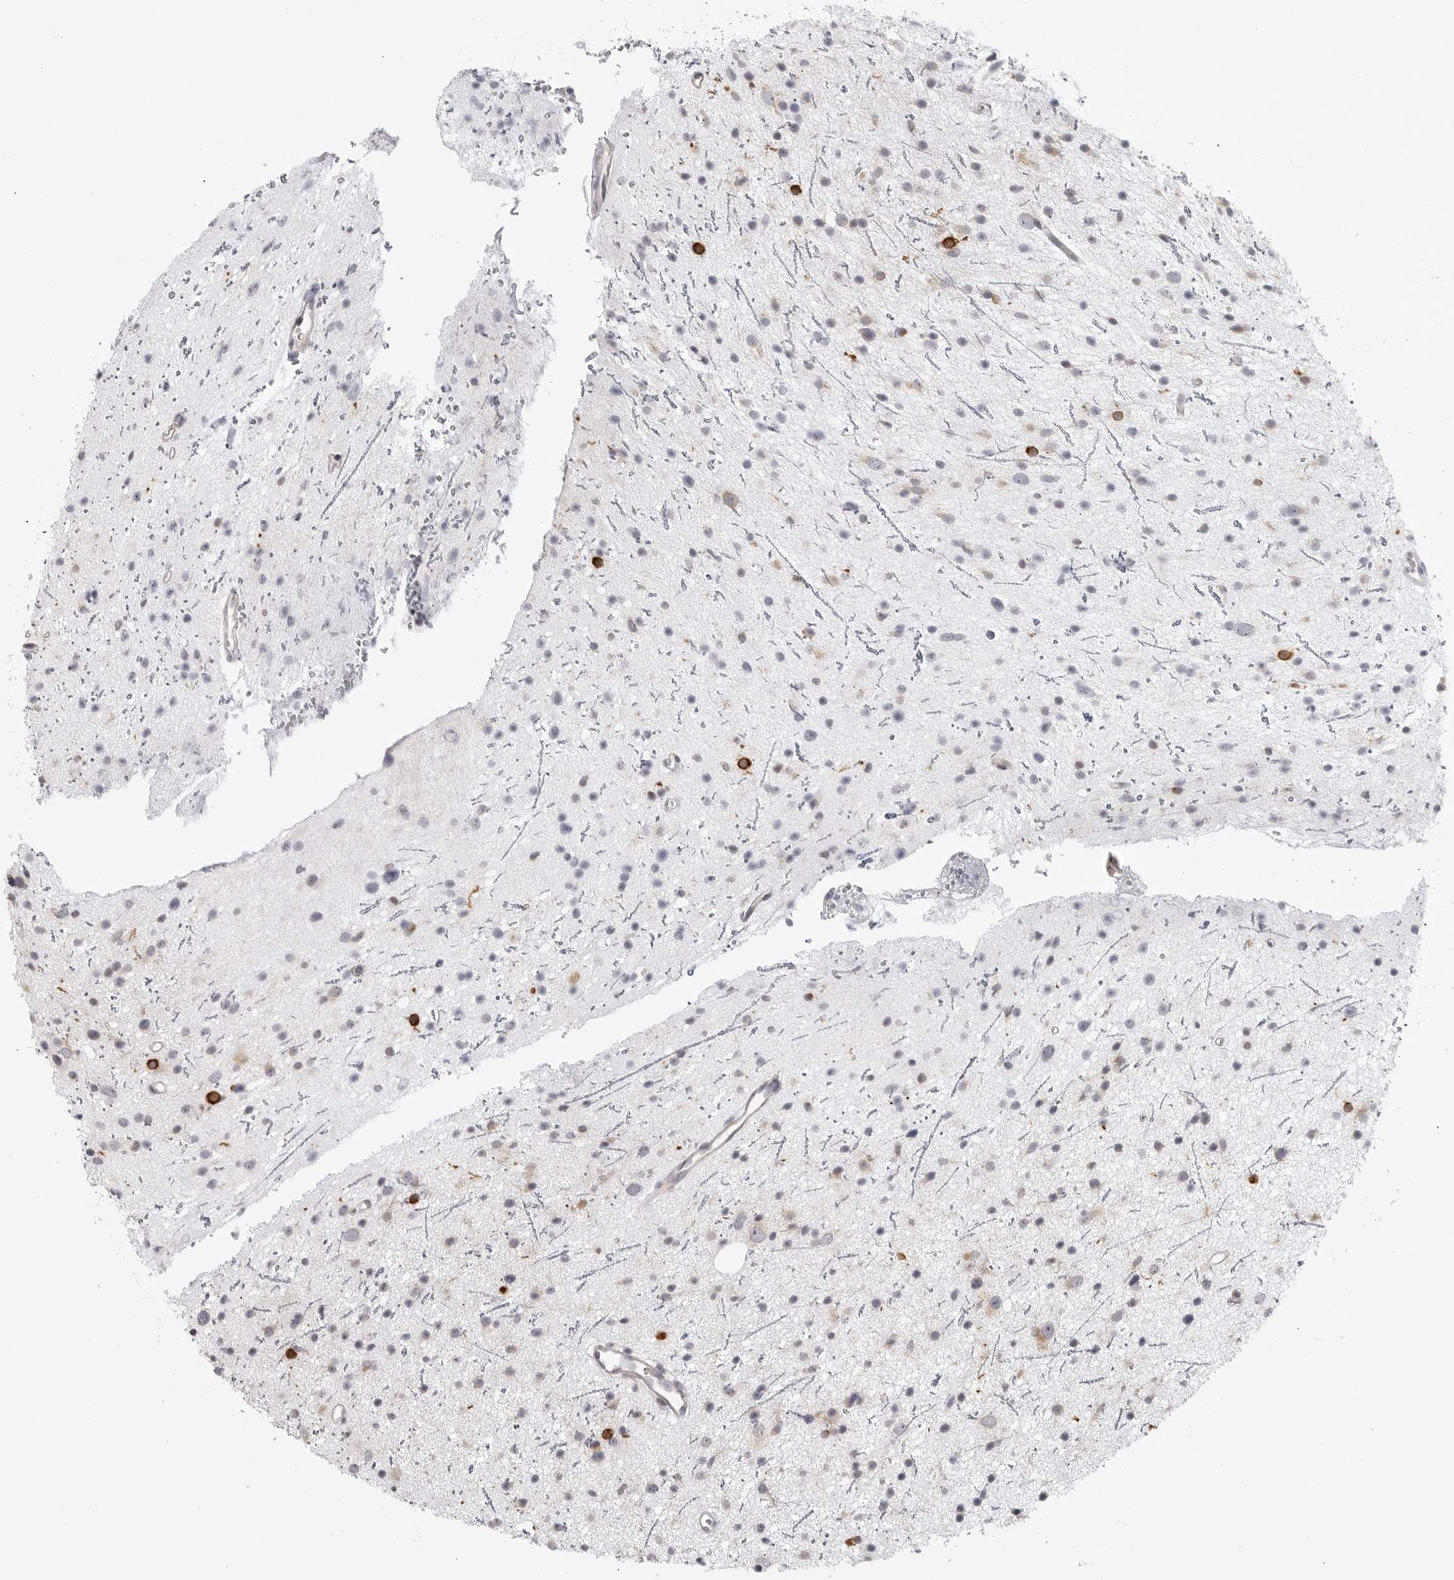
{"staining": {"intensity": "strong", "quantity": "<25%", "location": "cytoplasmic/membranous"}, "tissue": "glioma", "cell_type": "Tumor cells", "image_type": "cancer", "snomed": [{"axis": "morphology", "description": "Glioma, malignant, Low grade"}, {"axis": "topography", "description": "Cerebral cortex"}], "caption": "Approximately <25% of tumor cells in malignant glioma (low-grade) exhibit strong cytoplasmic/membranous protein expression as visualized by brown immunohistochemical staining.", "gene": "MAP7D1", "patient": {"sex": "female", "age": 39}}